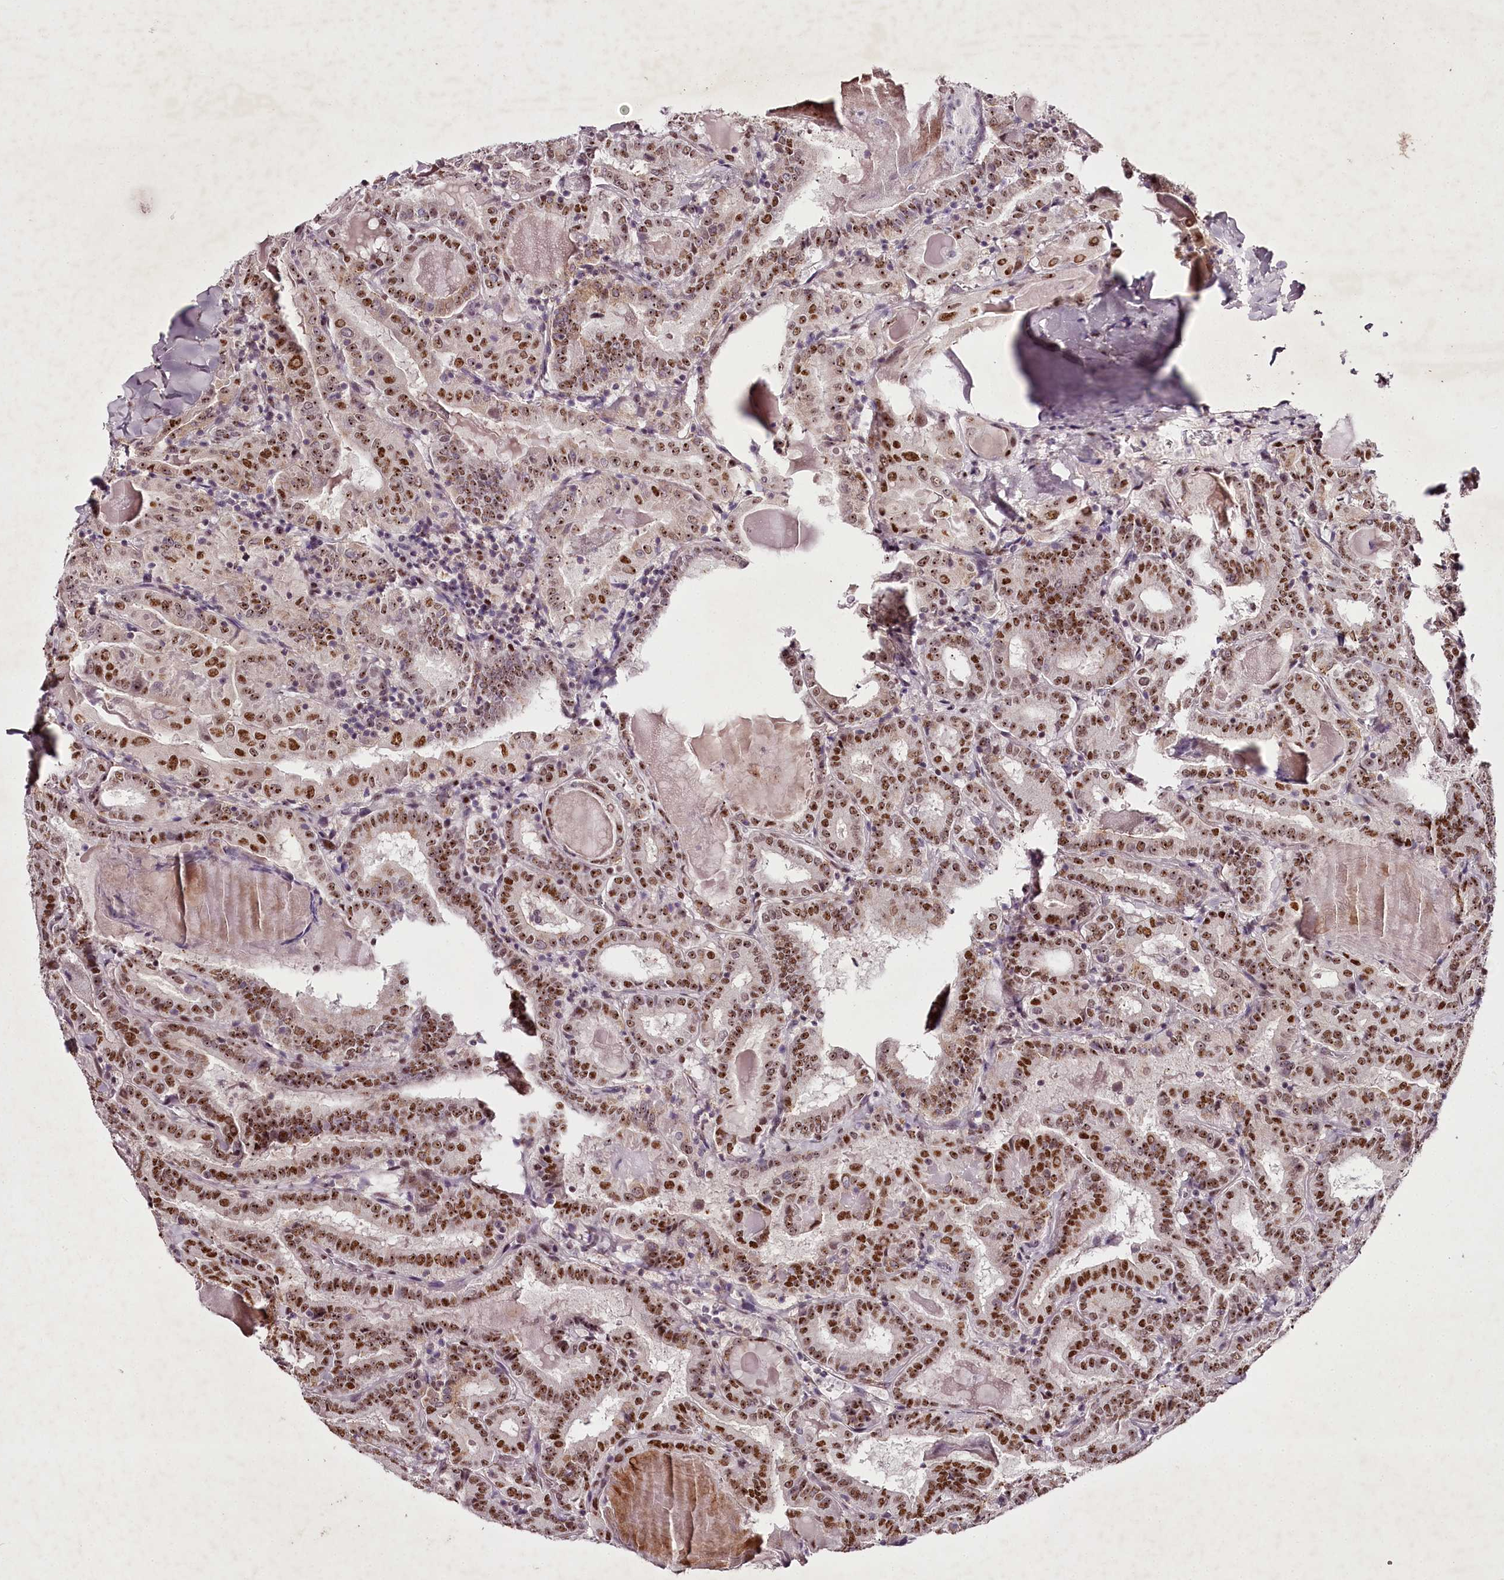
{"staining": {"intensity": "strong", "quantity": ">75%", "location": "nuclear"}, "tissue": "thyroid cancer", "cell_type": "Tumor cells", "image_type": "cancer", "snomed": [{"axis": "morphology", "description": "Papillary adenocarcinoma, NOS"}, {"axis": "topography", "description": "Thyroid gland"}], "caption": "Protein analysis of thyroid cancer (papillary adenocarcinoma) tissue reveals strong nuclear expression in about >75% of tumor cells.", "gene": "PSPC1", "patient": {"sex": "female", "age": 72}}